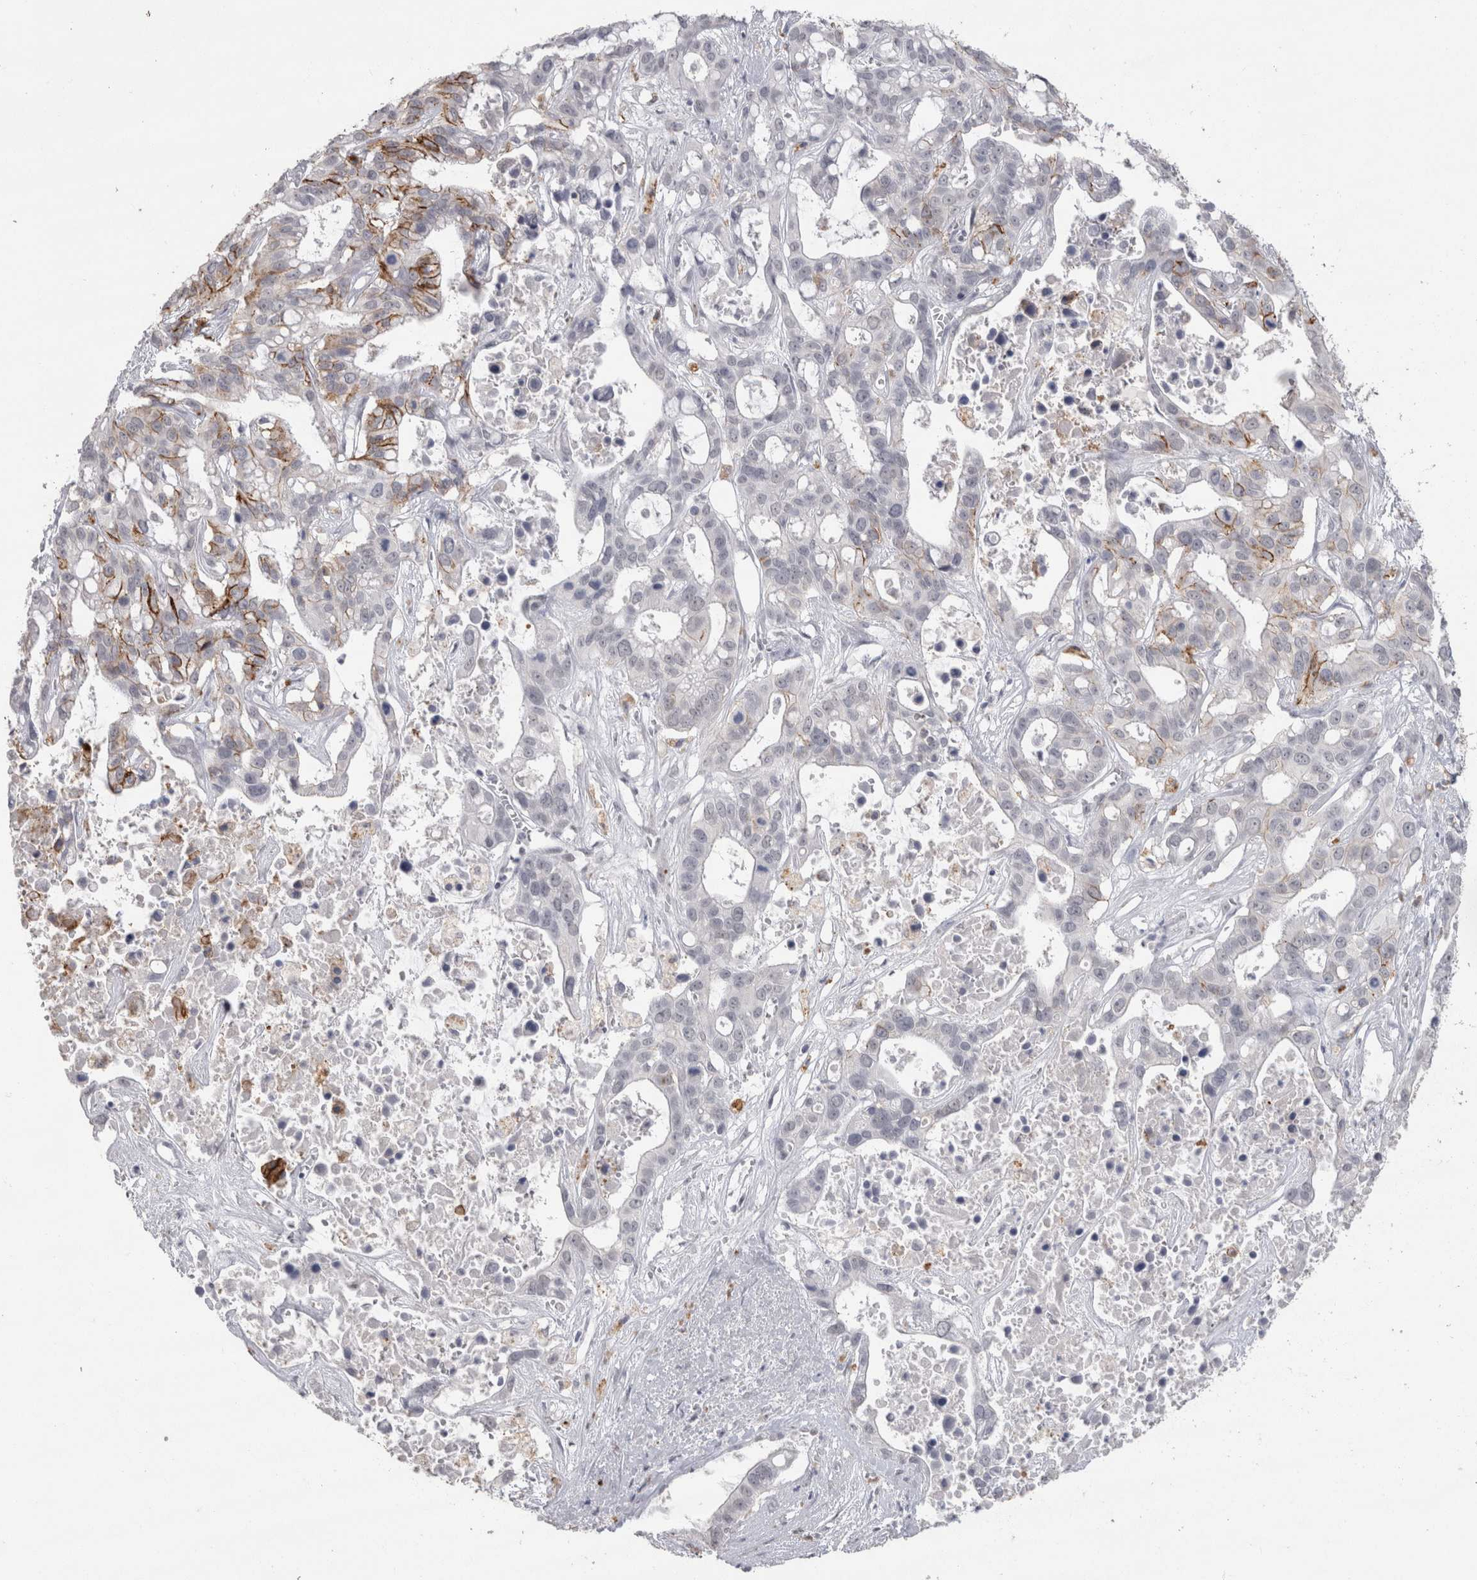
{"staining": {"intensity": "moderate", "quantity": "<25%", "location": "cytoplasmic/membranous"}, "tissue": "liver cancer", "cell_type": "Tumor cells", "image_type": "cancer", "snomed": [{"axis": "morphology", "description": "Cholangiocarcinoma"}, {"axis": "topography", "description": "Liver"}], "caption": "Human liver cholangiocarcinoma stained with a protein marker shows moderate staining in tumor cells.", "gene": "CDH17", "patient": {"sex": "female", "age": 65}}